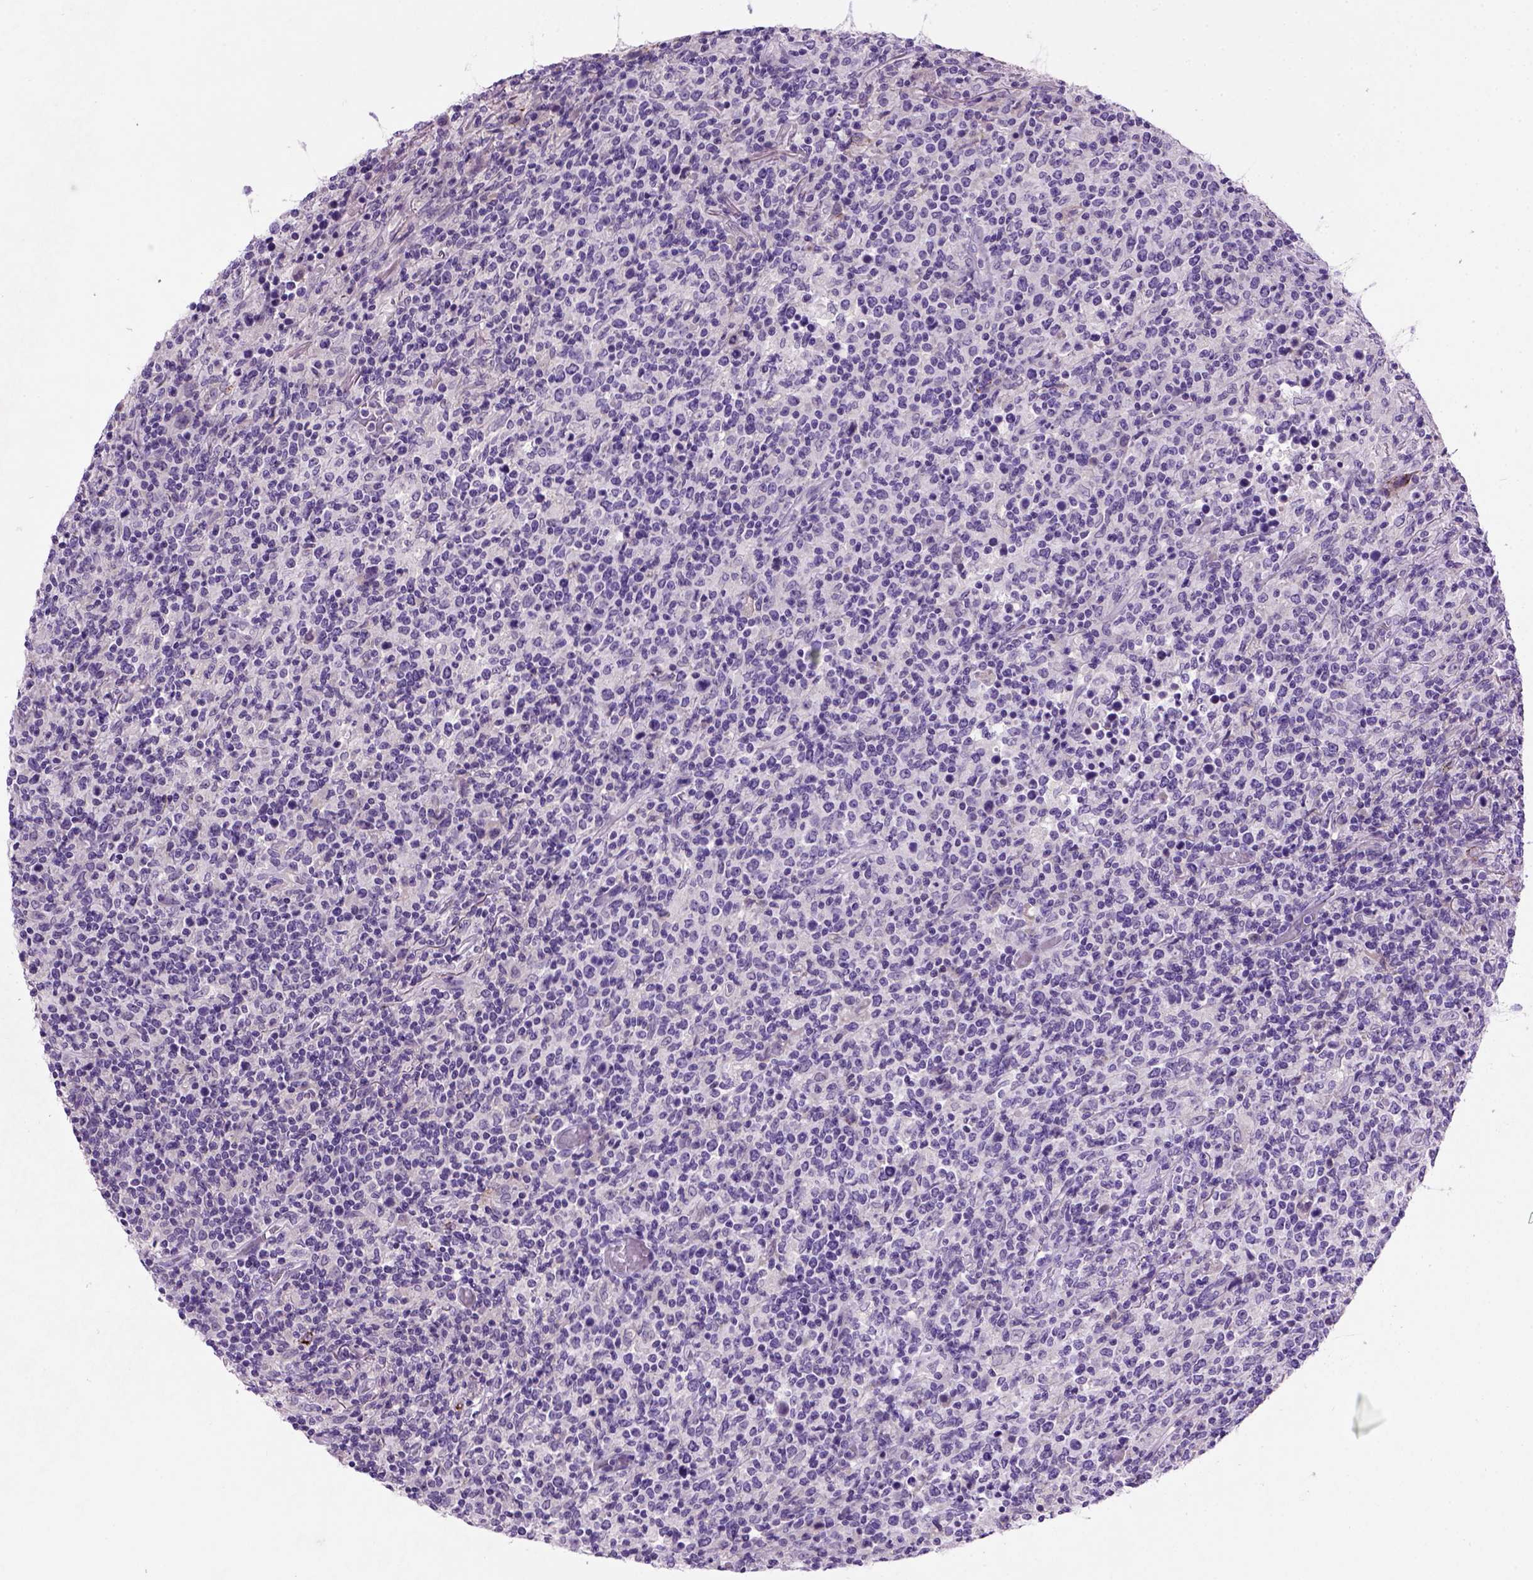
{"staining": {"intensity": "negative", "quantity": "none", "location": "none"}, "tissue": "lymphoma", "cell_type": "Tumor cells", "image_type": "cancer", "snomed": [{"axis": "morphology", "description": "Malignant lymphoma, non-Hodgkin's type, High grade"}, {"axis": "topography", "description": "Lung"}], "caption": "DAB (3,3'-diaminobenzidine) immunohistochemical staining of high-grade malignant lymphoma, non-Hodgkin's type exhibits no significant positivity in tumor cells.", "gene": "CDH1", "patient": {"sex": "male", "age": 79}}